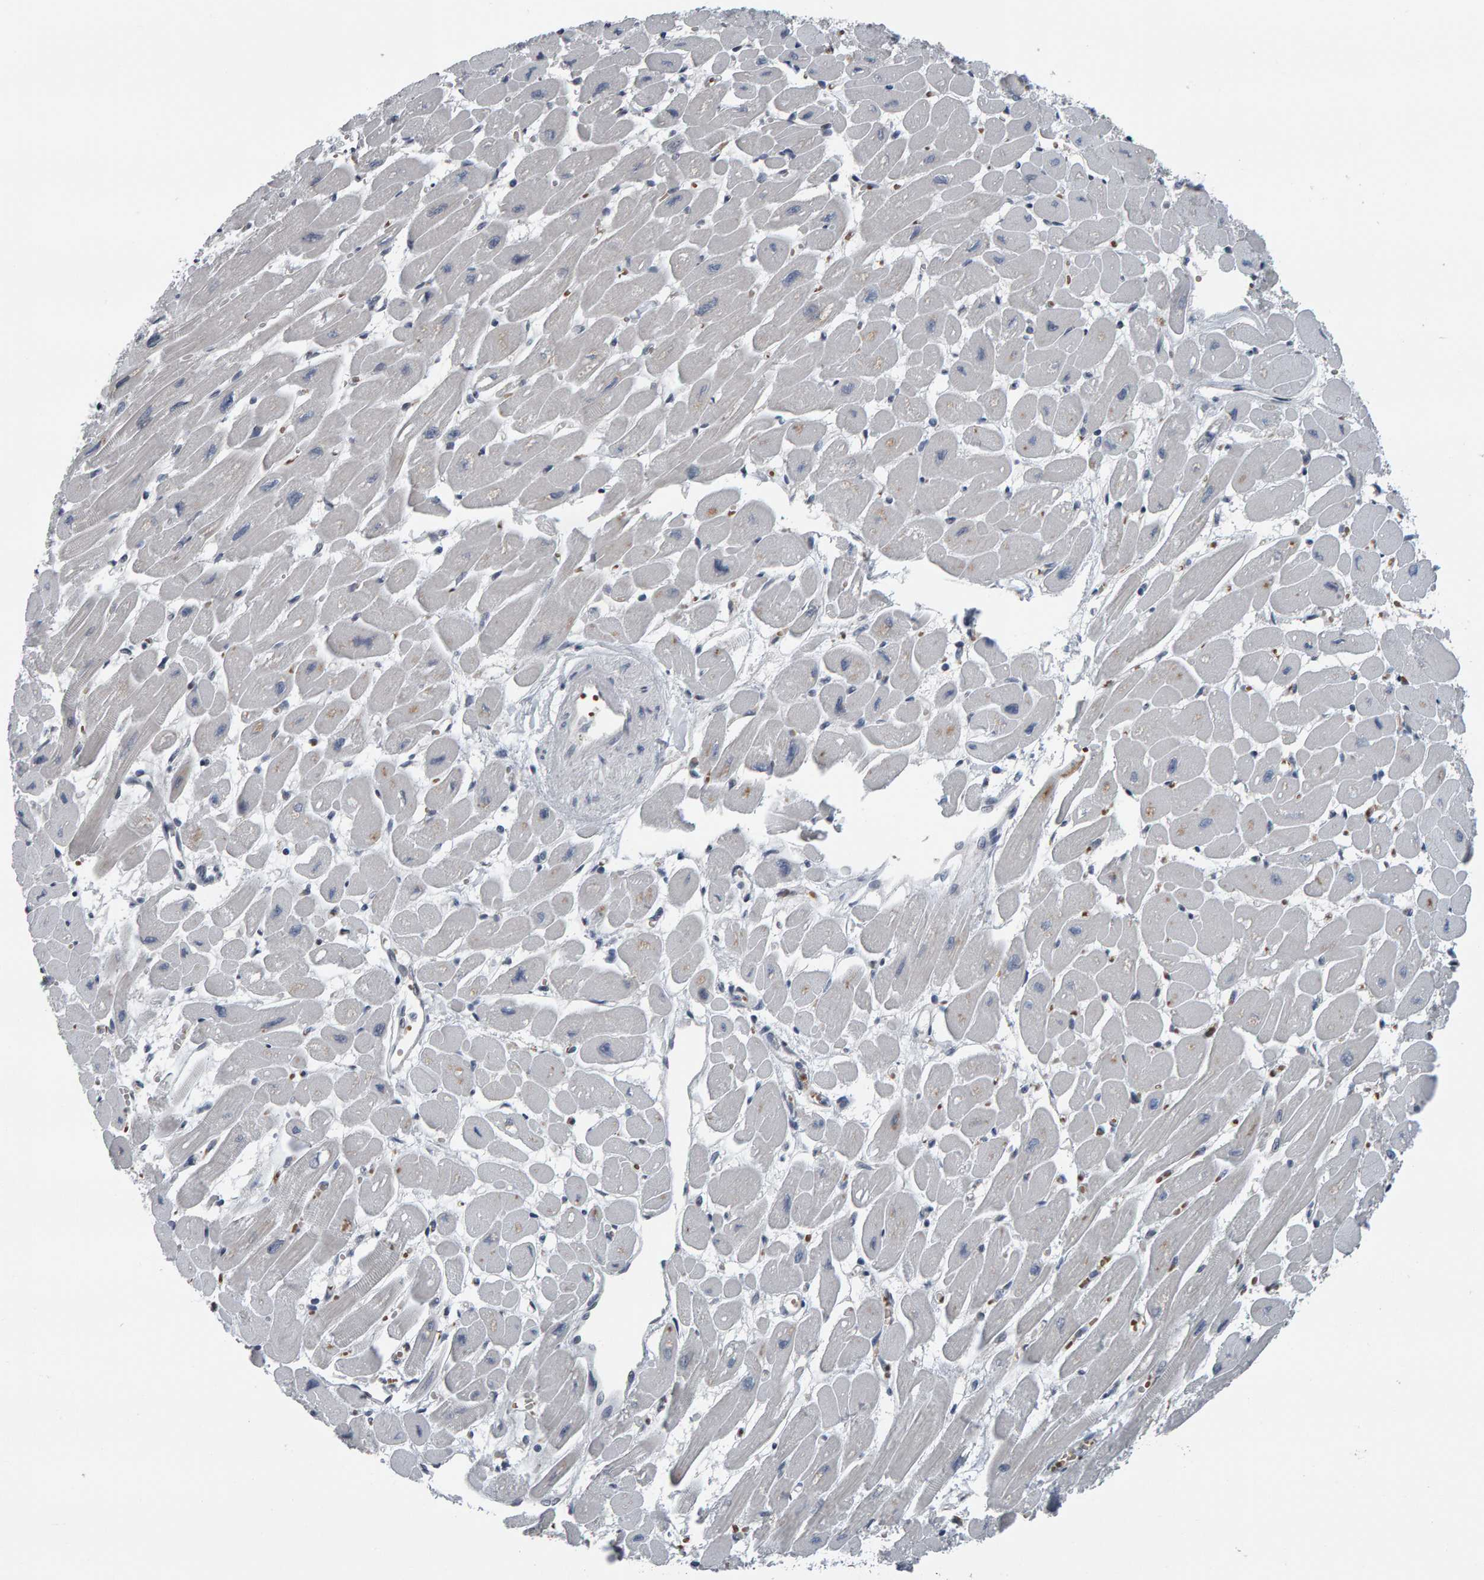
{"staining": {"intensity": "negative", "quantity": "none", "location": "none"}, "tissue": "heart muscle", "cell_type": "Cardiomyocytes", "image_type": "normal", "snomed": [{"axis": "morphology", "description": "Normal tissue, NOS"}, {"axis": "topography", "description": "Heart"}], "caption": "Micrograph shows no protein staining in cardiomyocytes of unremarkable heart muscle. The staining is performed using DAB brown chromogen with nuclei counter-stained in using hematoxylin.", "gene": "COASY", "patient": {"sex": "female", "age": 54}}